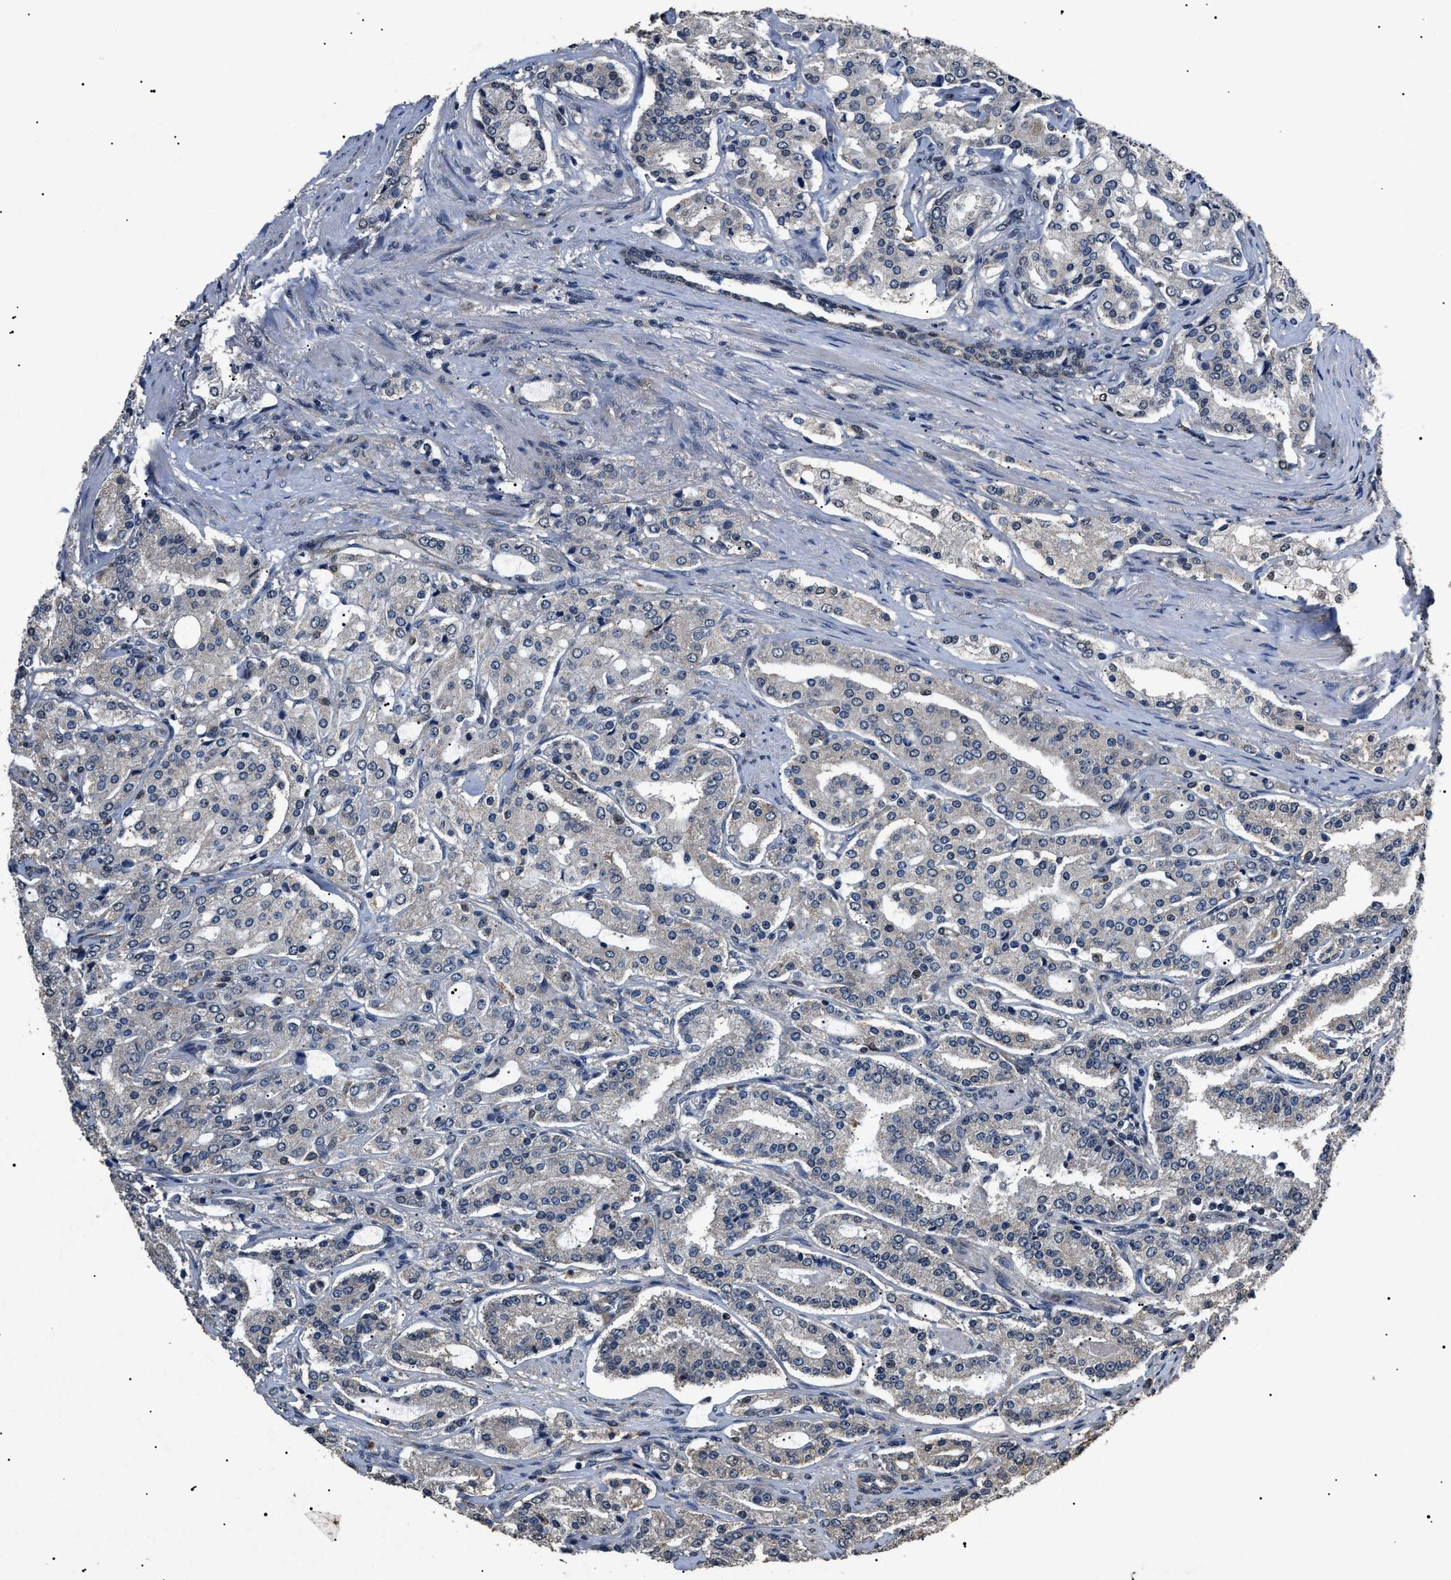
{"staining": {"intensity": "negative", "quantity": "none", "location": "none"}, "tissue": "prostate cancer", "cell_type": "Tumor cells", "image_type": "cancer", "snomed": [{"axis": "morphology", "description": "Adenocarcinoma, Medium grade"}, {"axis": "topography", "description": "Prostate"}], "caption": "A high-resolution image shows IHC staining of prostate adenocarcinoma (medium-grade), which shows no significant positivity in tumor cells.", "gene": "ANP32E", "patient": {"sex": "male", "age": 72}}